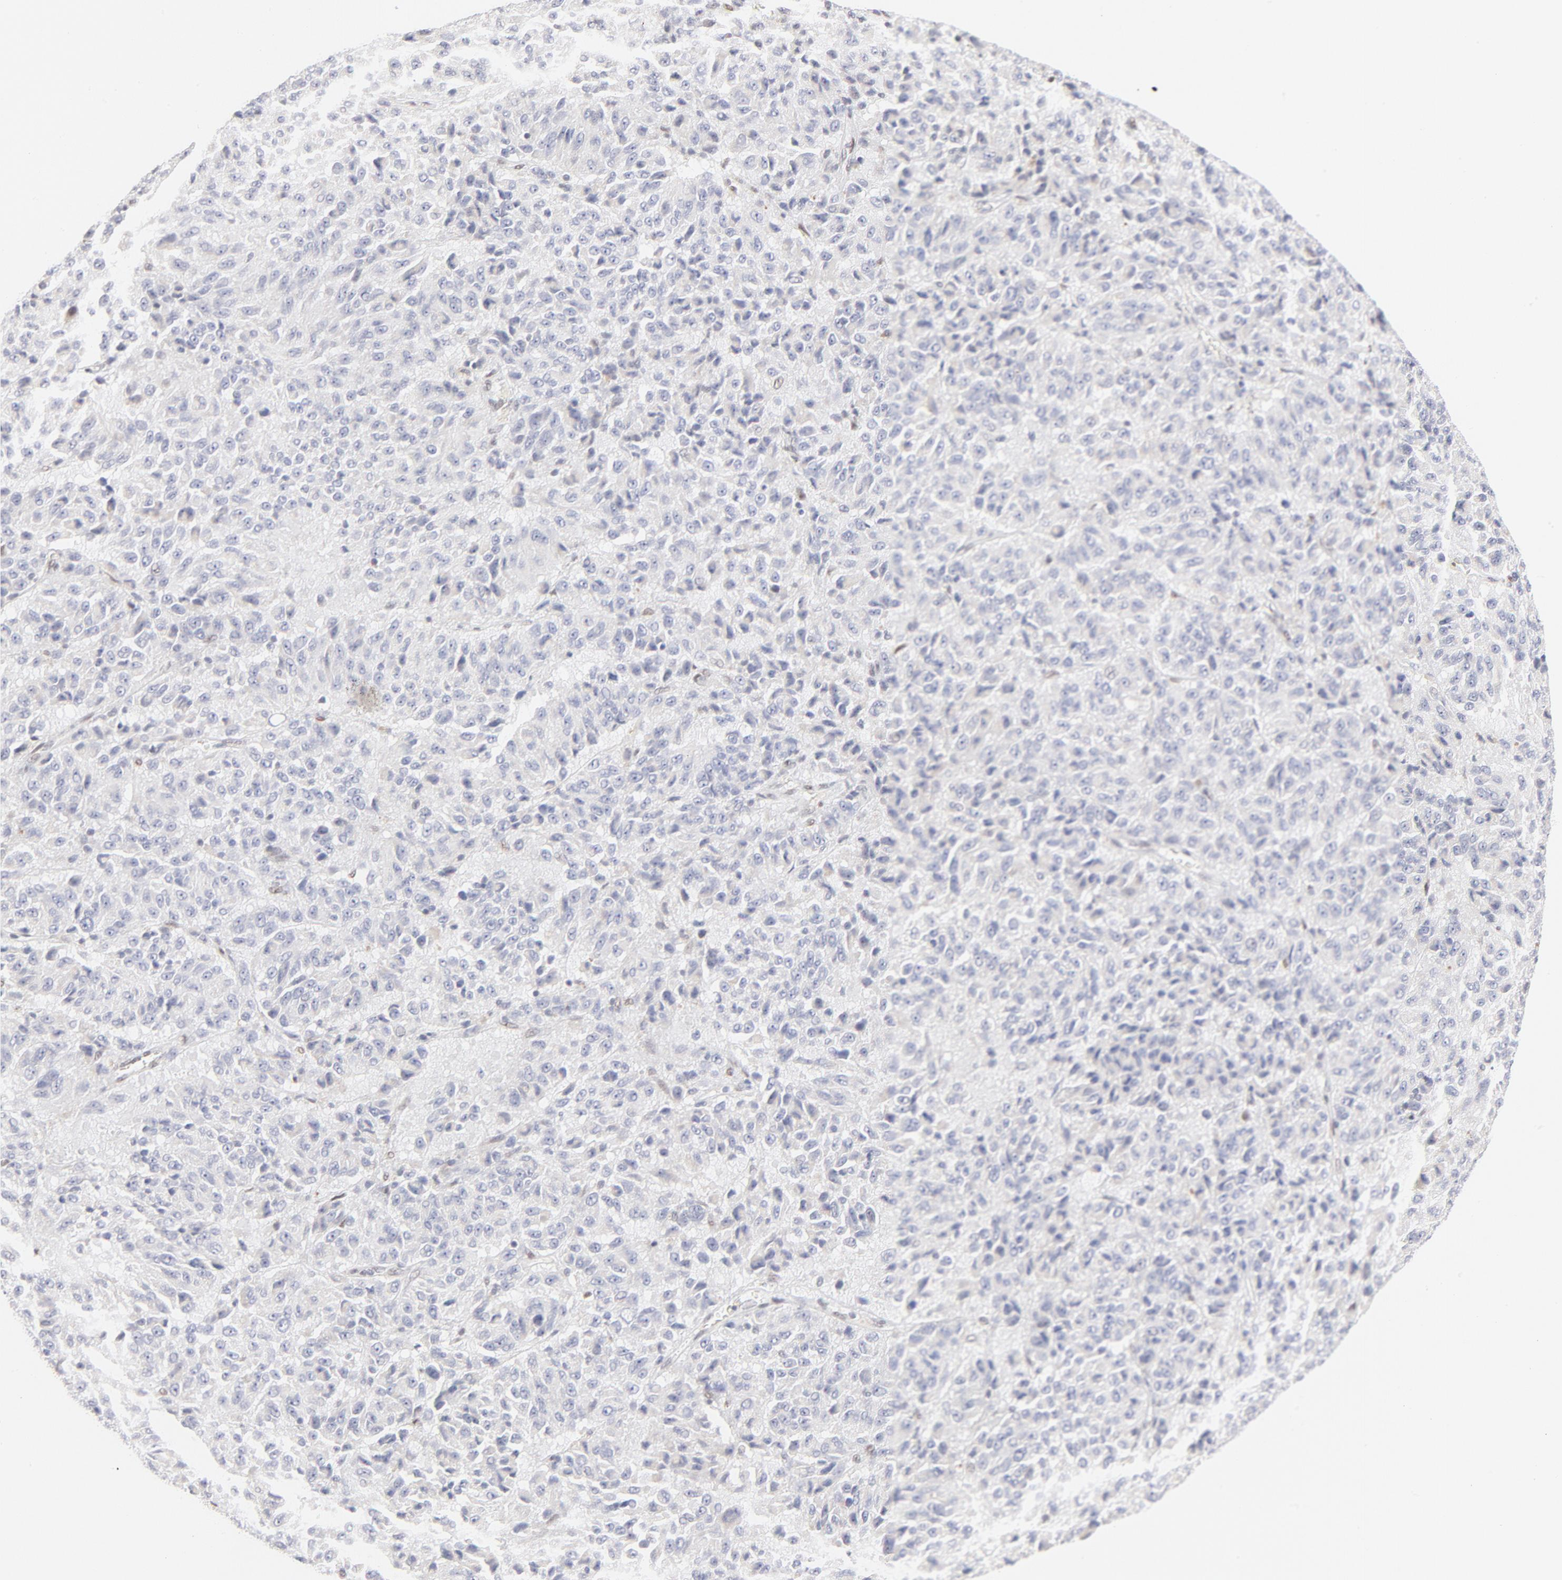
{"staining": {"intensity": "negative", "quantity": "none", "location": "none"}, "tissue": "melanoma", "cell_type": "Tumor cells", "image_type": "cancer", "snomed": [{"axis": "morphology", "description": "Malignant melanoma, Metastatic site"}, {"axis": "topography", "description": "Lung"}], "caption": "IHC histopathology image of neoplastic tissue: melanoma stained with DAB (3,3'-diaminobenzidine) shows no significant protein expression in tumor cells.", "gene": "PBX1", "patient": {"sex": "male", "age": 64}}